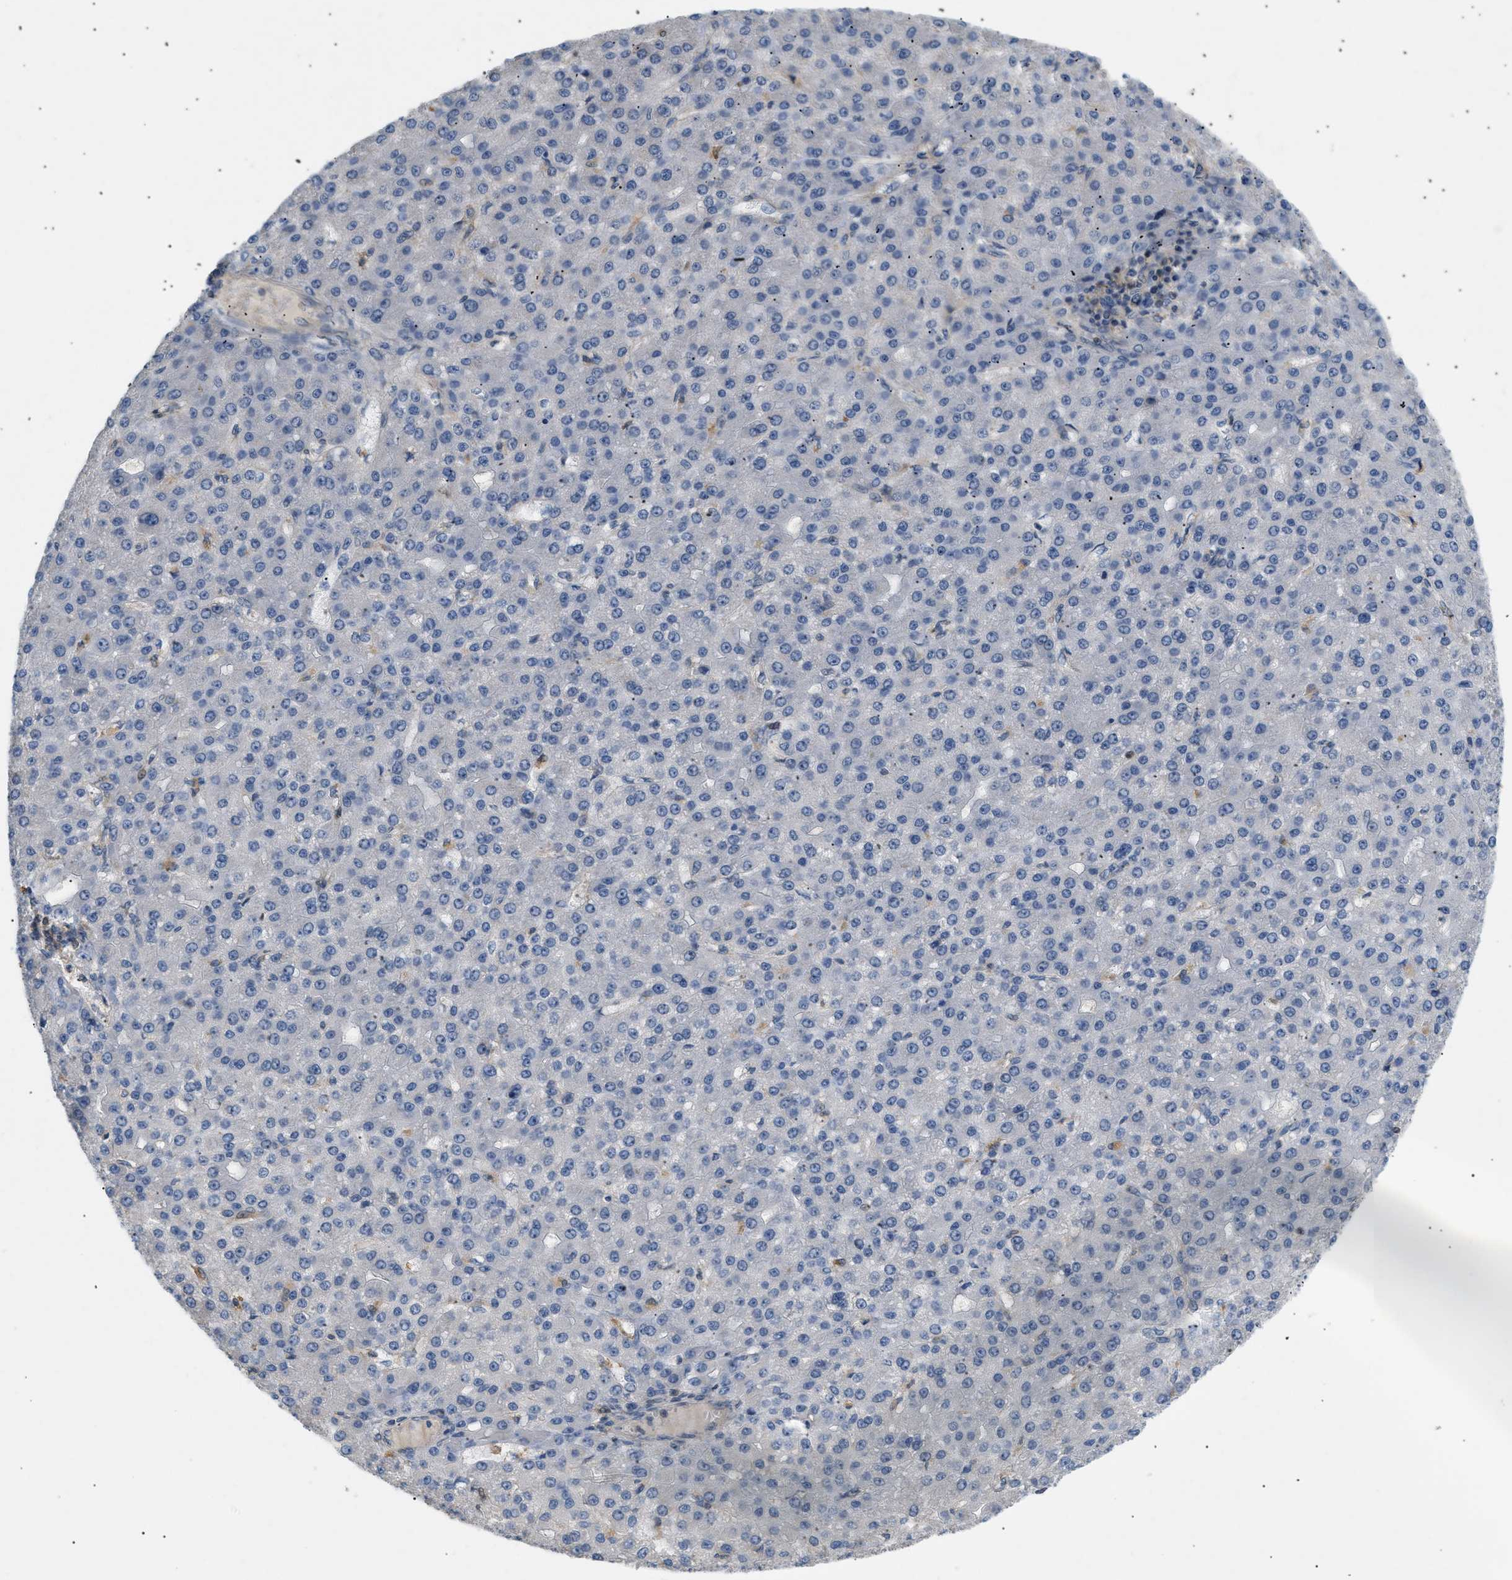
{"staining": {"intensity": "negative", "quantity": "none", "location": "none"}, "tissue": "liver cancer", "cell_type": "Tumor cells", "image_type": "cancer", "snomed": [{"axis": "morphology", "description": "Carcinoma, Hepatocellular, NOS"}, {"axis": "topography", "description": "Liver"}], "caption": "This image is of liver cancer stained with IHC to label a protein in brown with the nuclei are counter-stained blue. There is no staining in tumor cells. (DAB immunohistochemistry (IHC) visualized using brightfield microscopy, high magnification).", "gene": "FARS2", "patient": {"sex": "male", "age": 67}}